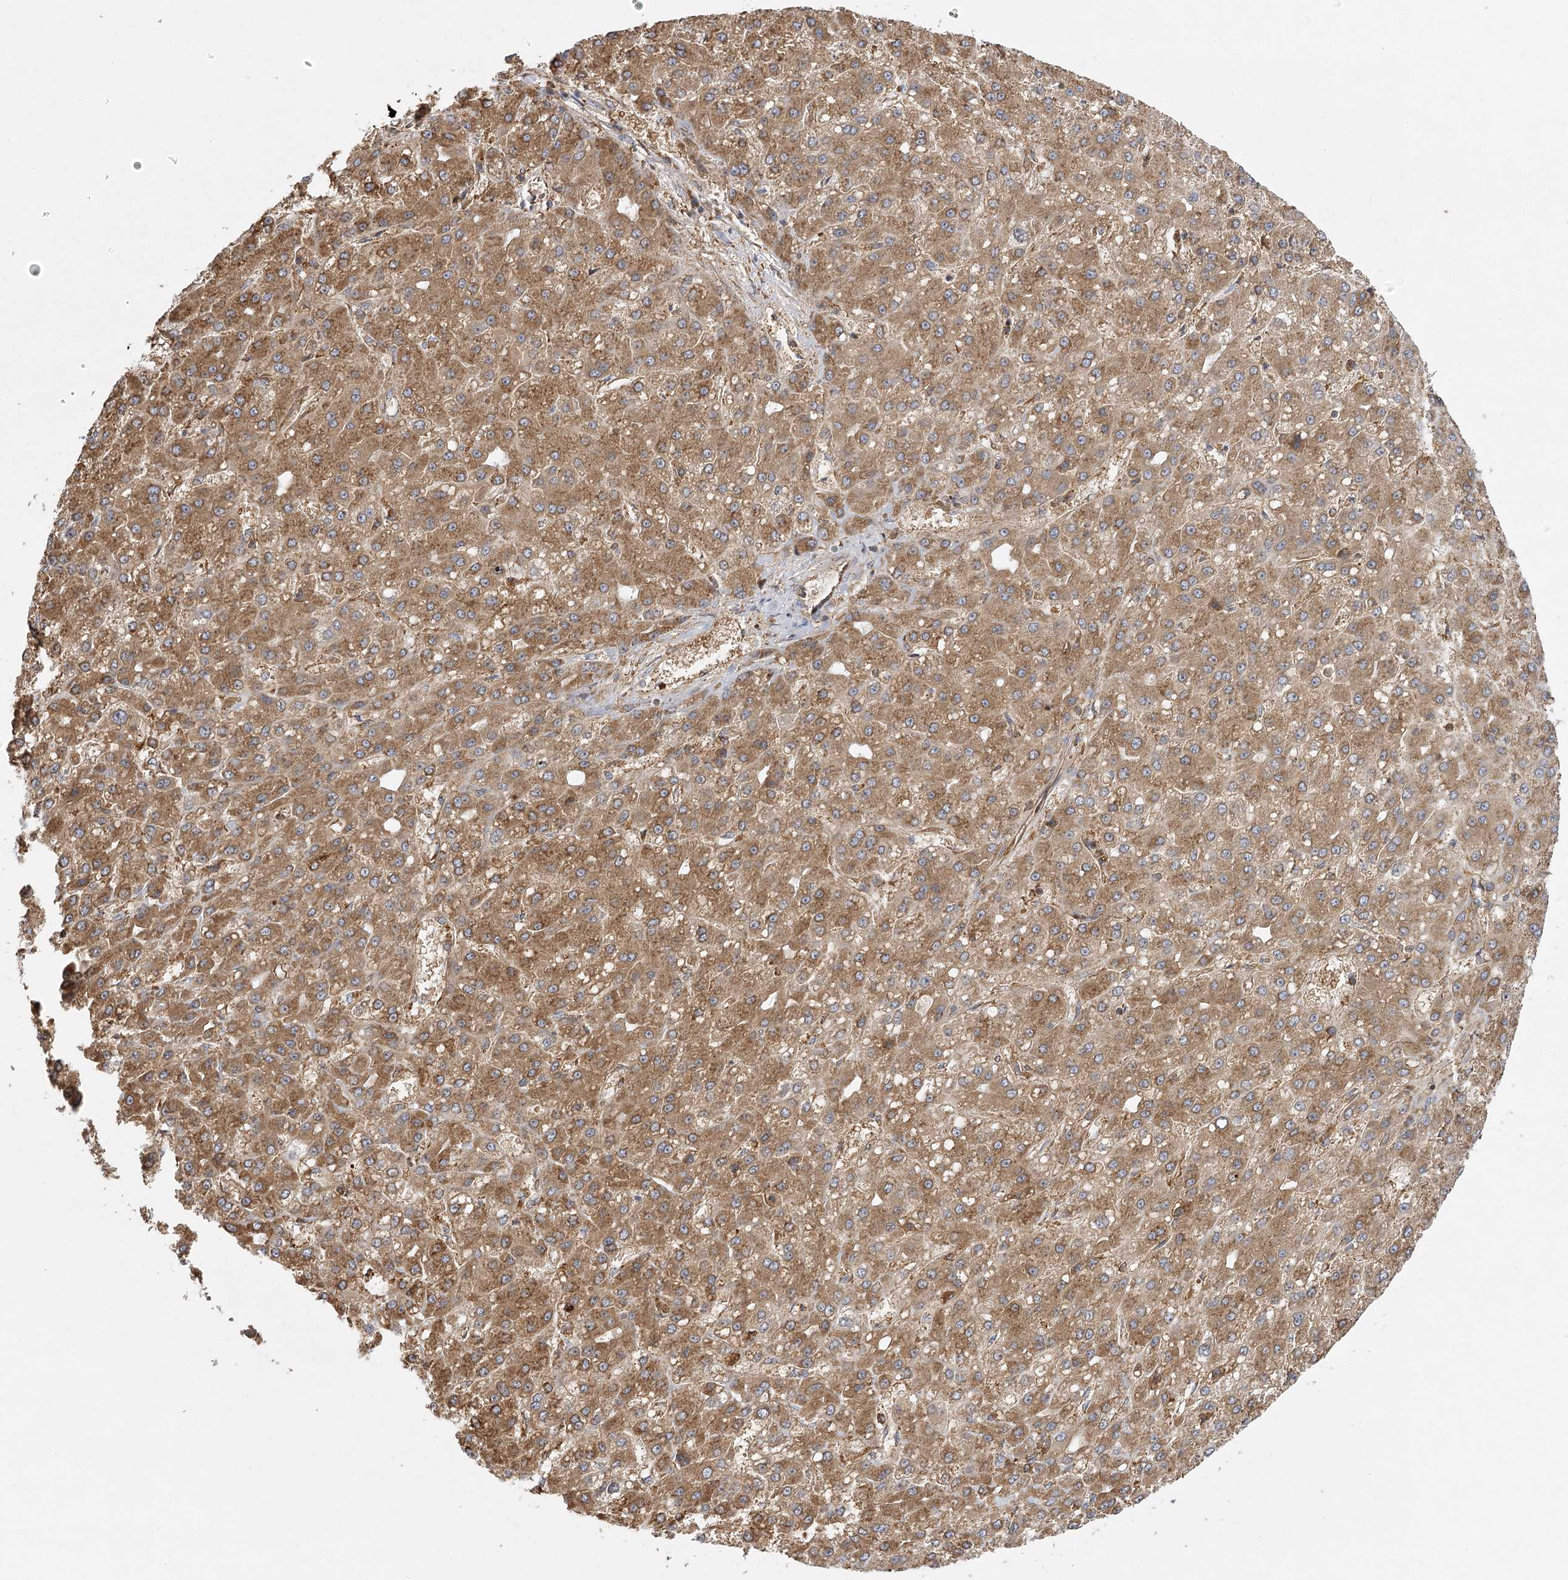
{"staining": {"intensity": "moderate", "quantity": ">75%", "location": "cytoplasmic/membranous"}, "tissue": "liver cancer", "cell_type": "Tumor cells", "image_type": "cancer", "snomed": [{"axis": "morphology", "description": "Carcinoma, Hepatocellular, NOS"}, {"axis": "topography", "description": "Liver"}], "caption": "Liver cancer (hepatocellular carcinoma) tissue demonstrates moderate cytoplasmic/membranous positivity in about >75% of tumor cells The staining was performed using DAB (3,3'-diaminobenzidine) to visualize the protein expression in brown, while the nuclei were stained in blue with hematoxylin (Magnification: 20x).", "gene": "ACAP2", "patient": {"sex": "male", "age": 67}}